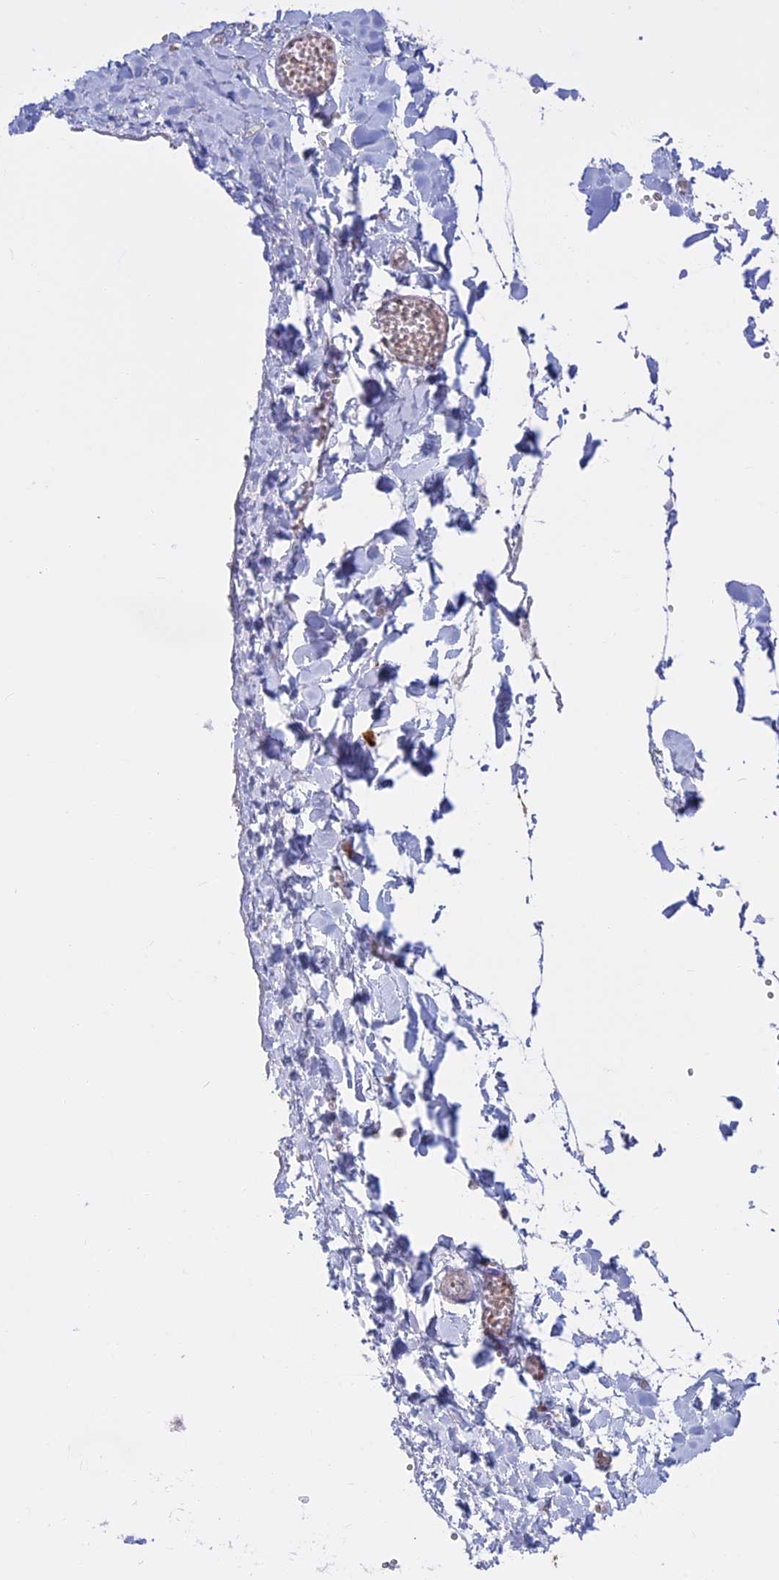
{"staining": {"intensity": "negative", "quantity": "none", "location": "none"}, "tissue": "adipose tissue", "cell_type": "Adipocytes", "image_type": "normal", "snomed": [{"axis": "morphology", "description": "Normal tissue, NOS"}, {"axis": "topography", "description": "Gallbladder"}, {"axis": "topography", "description": "Peripheral nerve tissue"}], "caption": "The immunohistochemistry (IHC) photomicrograph has no significant expression in adipocytes of adipose tissue. (DAB (3,3'-diaminobenzidine) IHC visualized using brightfield microscopy, high magnification).", "gene": "SLC2A6", "patient": {"sex": "male", "age": 38}}